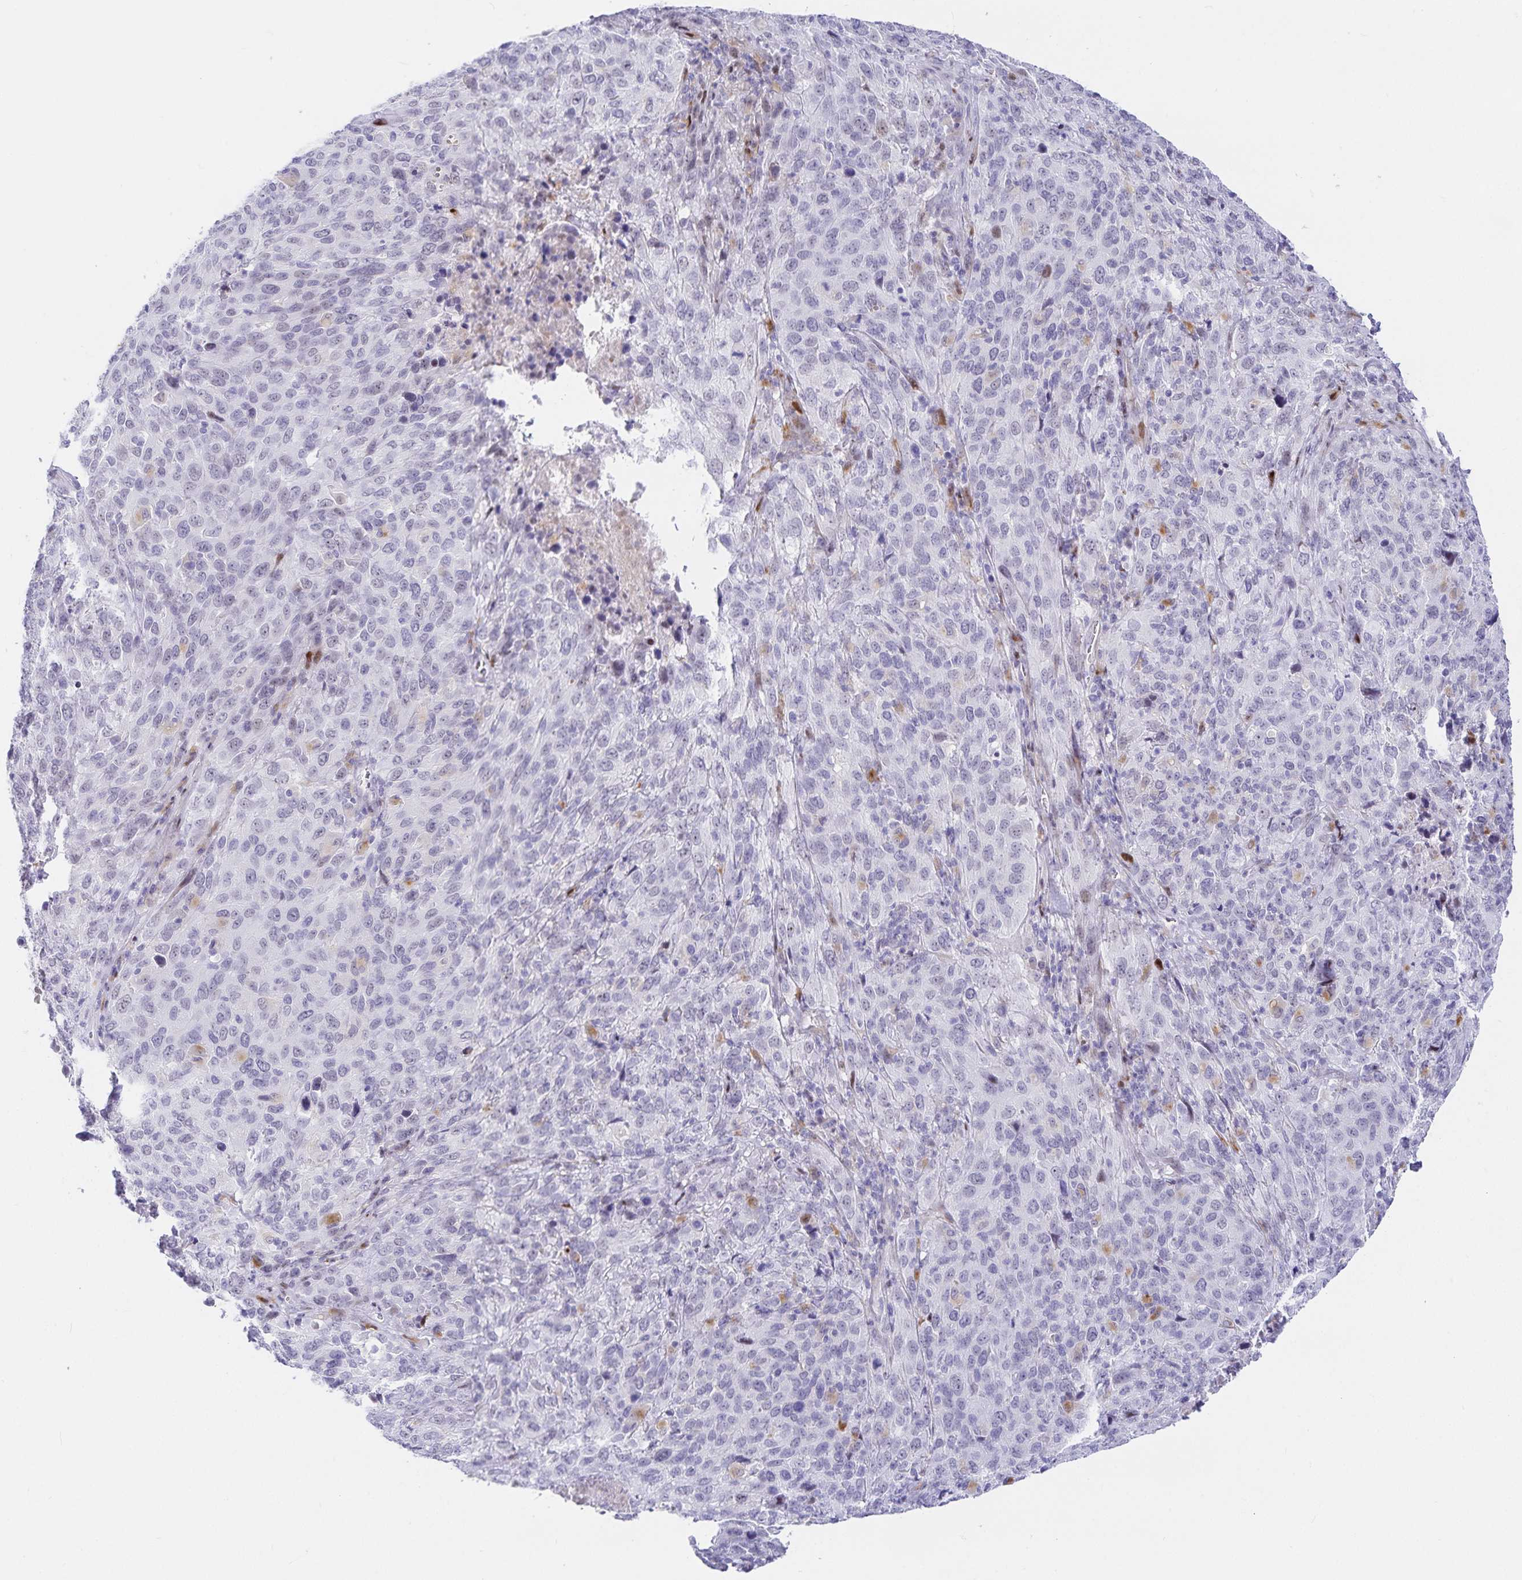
{"staining": {"intensity": "negative", "quantity": "none", "location": "none"}, "tissue": "cervical cancer", "cell_type": "Tumor cells", "image_type": "cancer", "snomed": [{"axis": "morphology", "description": "Squamous cell carcinoma, NOS"}, {"axis": "topography", "description": "Cervix"}], "caption": "Immunohistochemistry (IHC) photomicrograph of neoplastic tissue: human squamous cell carcinoma (cervical) stained with DAB (3,3'-diaminobenzidine) demonstrates no significant protein expression in tumor cells.", "gene": "KBTBD13", "patient": {"sex": "female", "age": 51}}